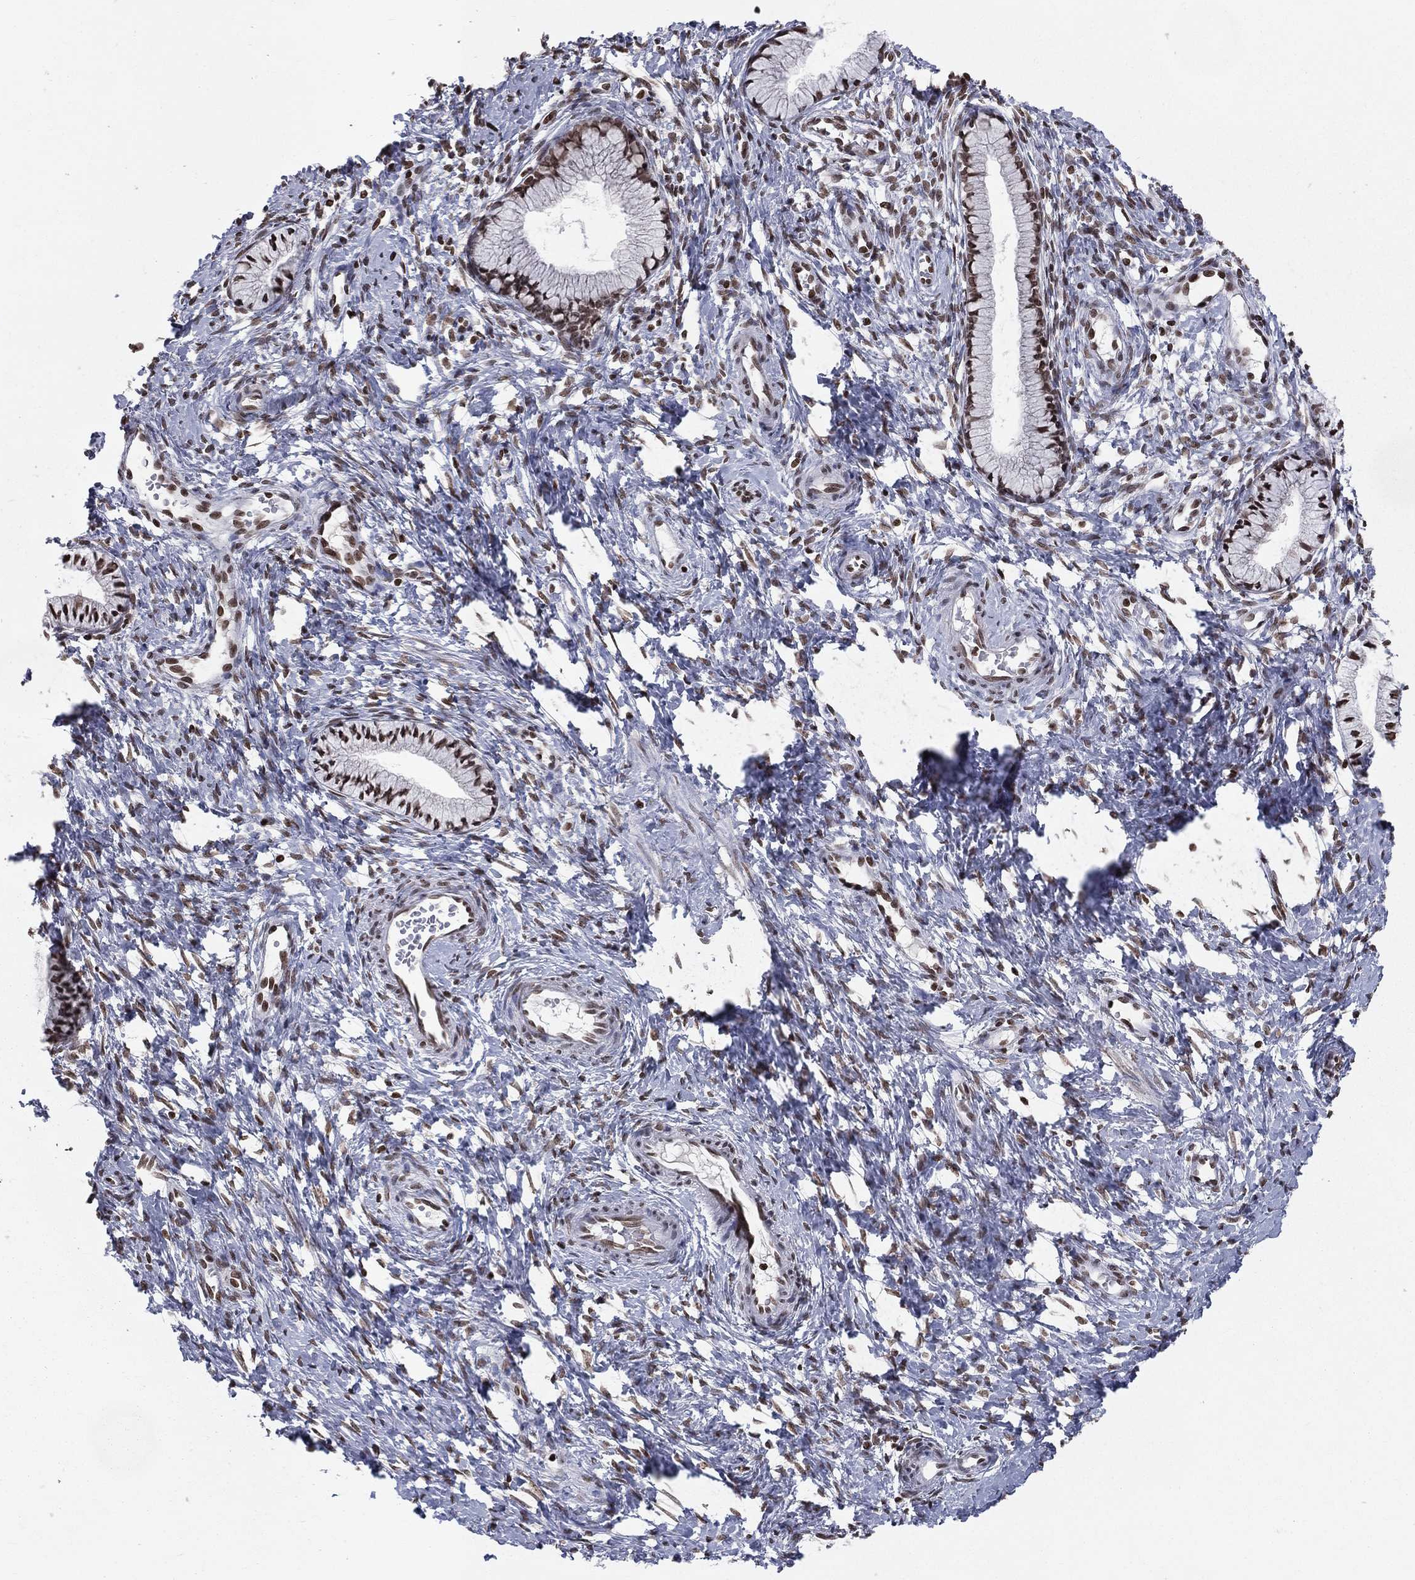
{"staining": {"intensity": "strong", "quantity": ">75%", "location": "nuclear"}, "tissue": "cervix", "cell_type": "Glandular cells", "image_type": "normal", "snomed": [{"axis": "morphology", "description": "Normal tissue, NOS"}, {"axis": "topography", "description": "Cervix"}], "caption": "Benign cervix displays strong nuclear positivity in about >75% of glandular cells, visualized by immunohistochemistry.", "gene": "RFX7", "patient": {"sex": "female", "age": 39}}